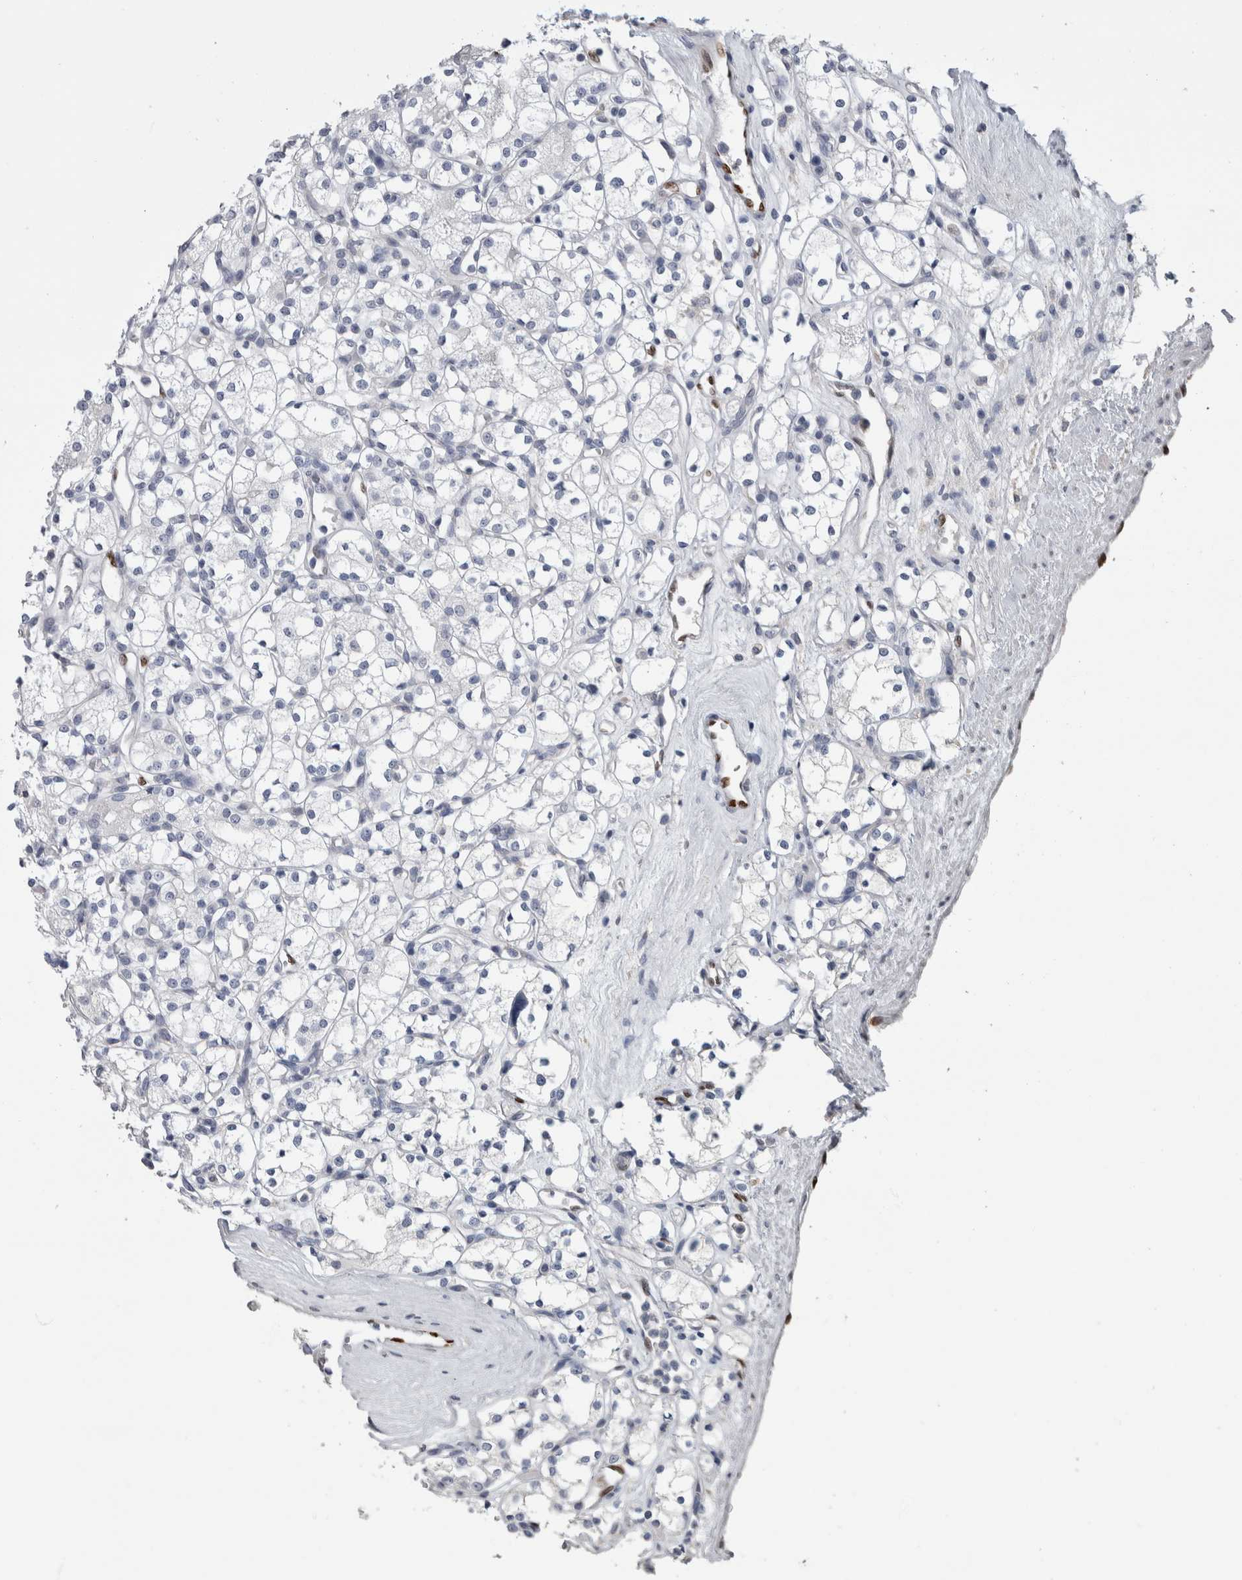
{"staining": {"intensity": "negative", "quantity": "none", "location": "none"}, "tissue": "renal cancer", "cell_type": "Tumor cells", "image_type": "cancer", "snomed": [{"axis": "morphology", "description": "Adenocarcinoma, NOS"}, {"axis": "topography", "description": "Kidney"}], "caption": "There is no significant positivity in tumor cells of renal cancer.", "gene": "IL33", "patient": {"sex": "male", "age": 77}}